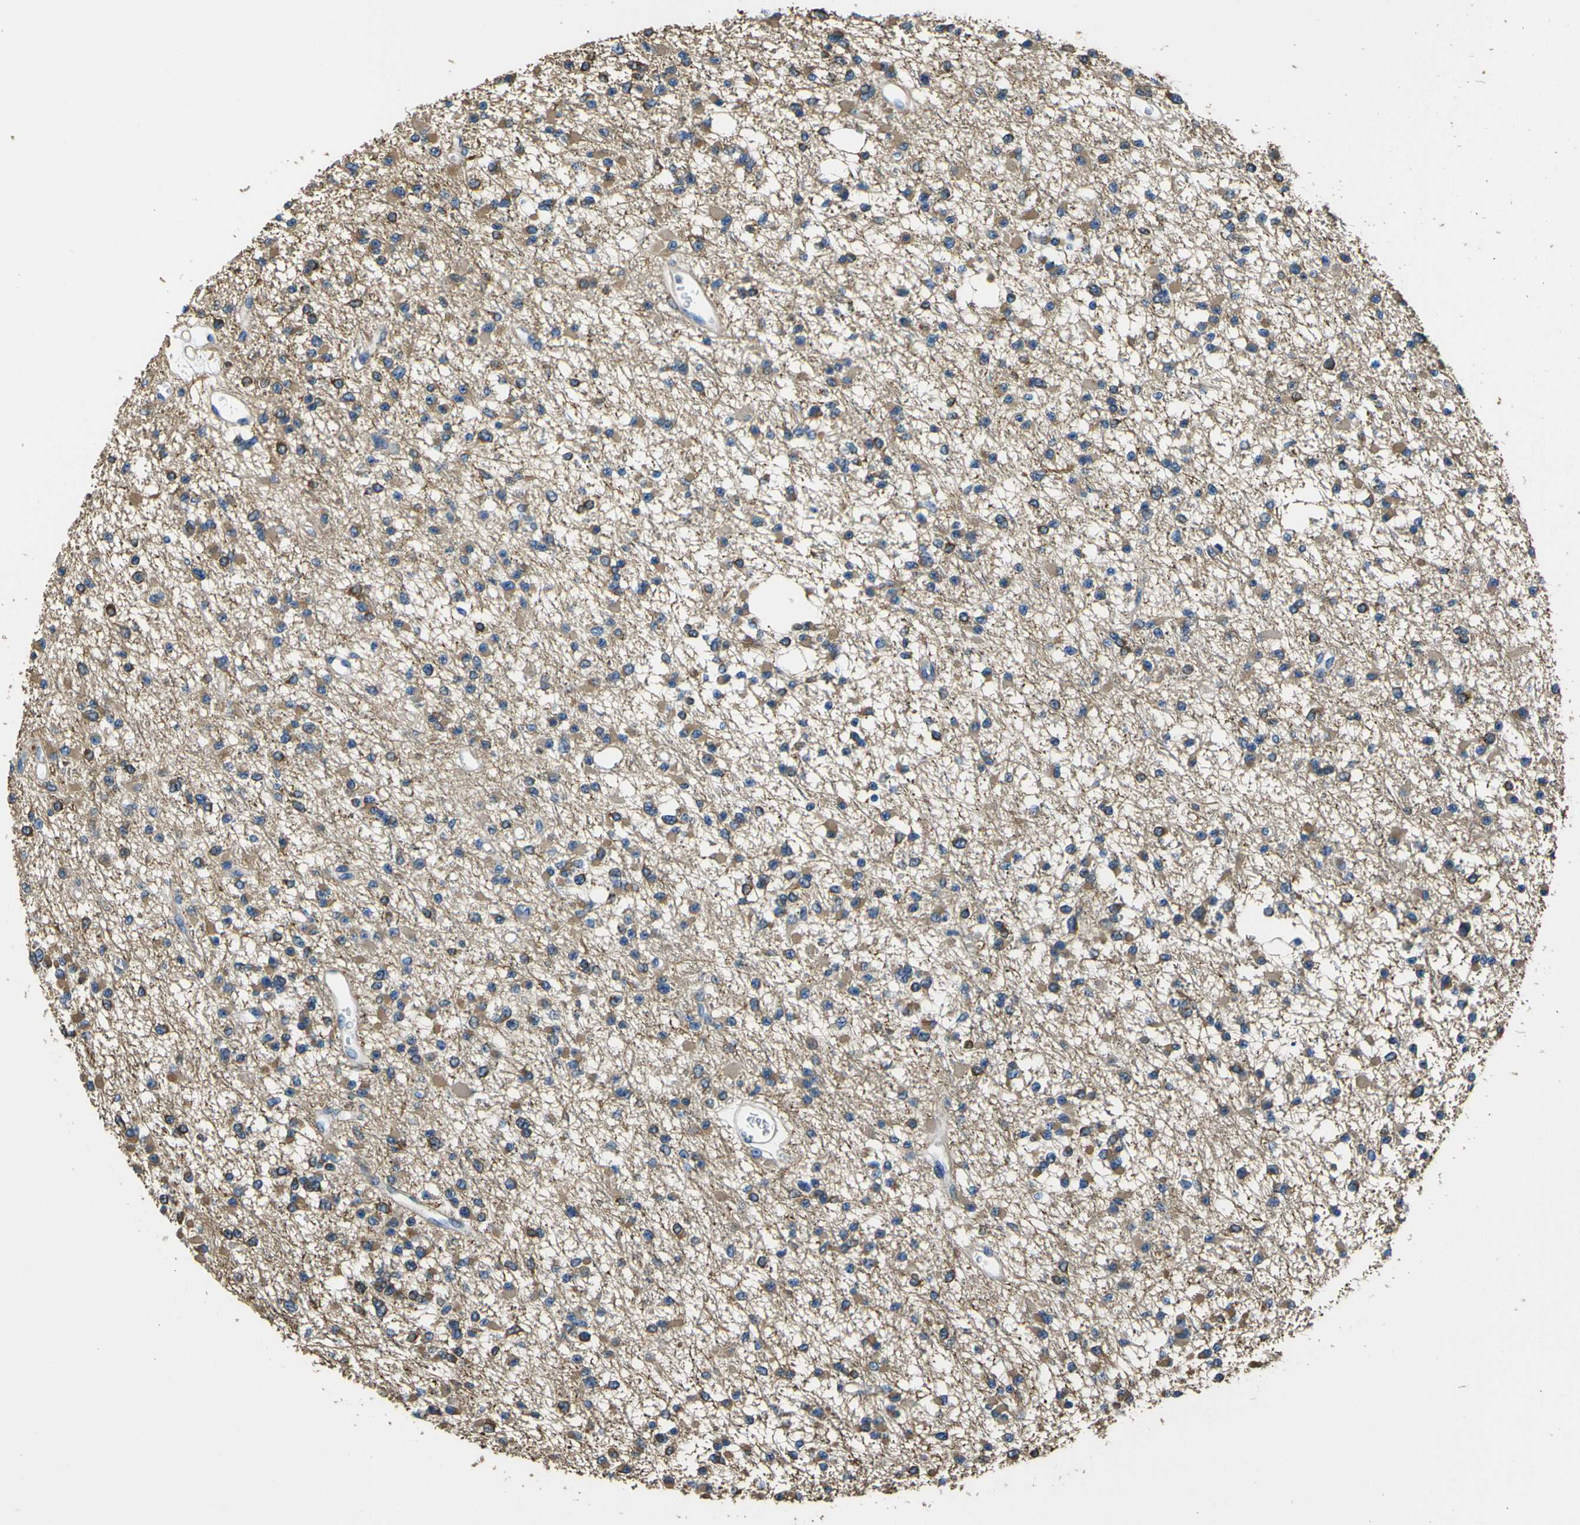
{"staining": {"intensity": "moderate", "quantity": ">75%", "location": "cytoplasmic/membranous"}, "tissue": "glioma", "cell_type": "Tumor cells", "image_type": "cancer", "snomed": [{"axis": "morphology", "description": "Glioma, malignant, Low grade"}, {"axis": "topography", "description": "Brain"}], "caption": "Brown immunohistochemical staining in low-grade glioma (malignant) reveals moderate cytoplasmic/membranous positivity in about >75% of tumor cells.", "gene": "TUBB", "patient": {"sex": "female", "age": 22}}